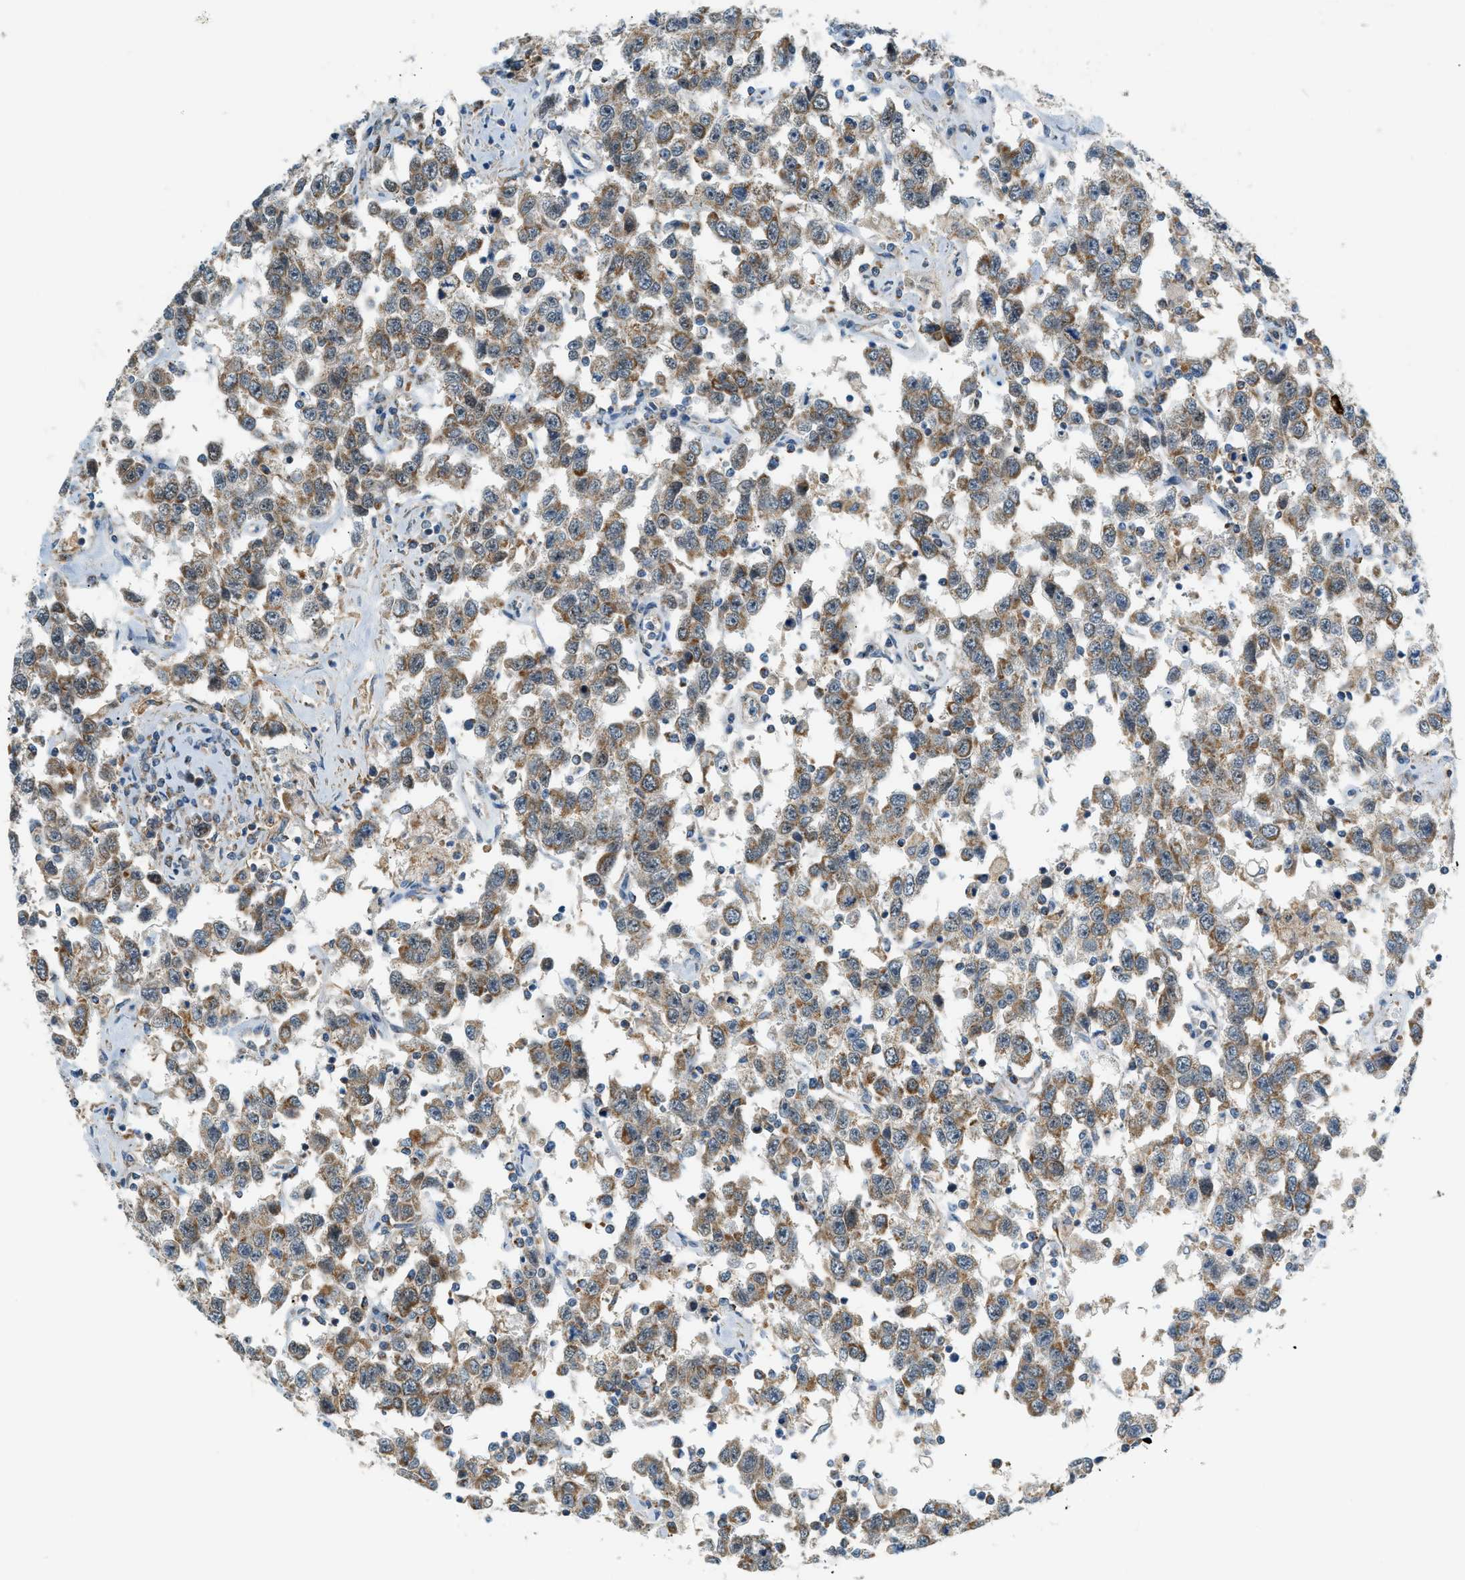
{"staining": {"intensity": "moderate", "quantity": "25%-75%", "location": "cytoplasmic/membranous"}, "tissue": "testis cancer", "cell_type": "Tumor cells", "image_type": "cancer", "snomed": [{"axis": "morphology", "description": "Seminoma, NOS"}, {"axis": "topography", "description": "Testis"}], "caption": "This is an image of immunohistochemistry (IHC) staining of testis seminoma, which shows moderate staining in the cytoplasmic/membranous of tumor cells.", "gene": "PIGG", "patient": {"sex": "male", "age": 41}}